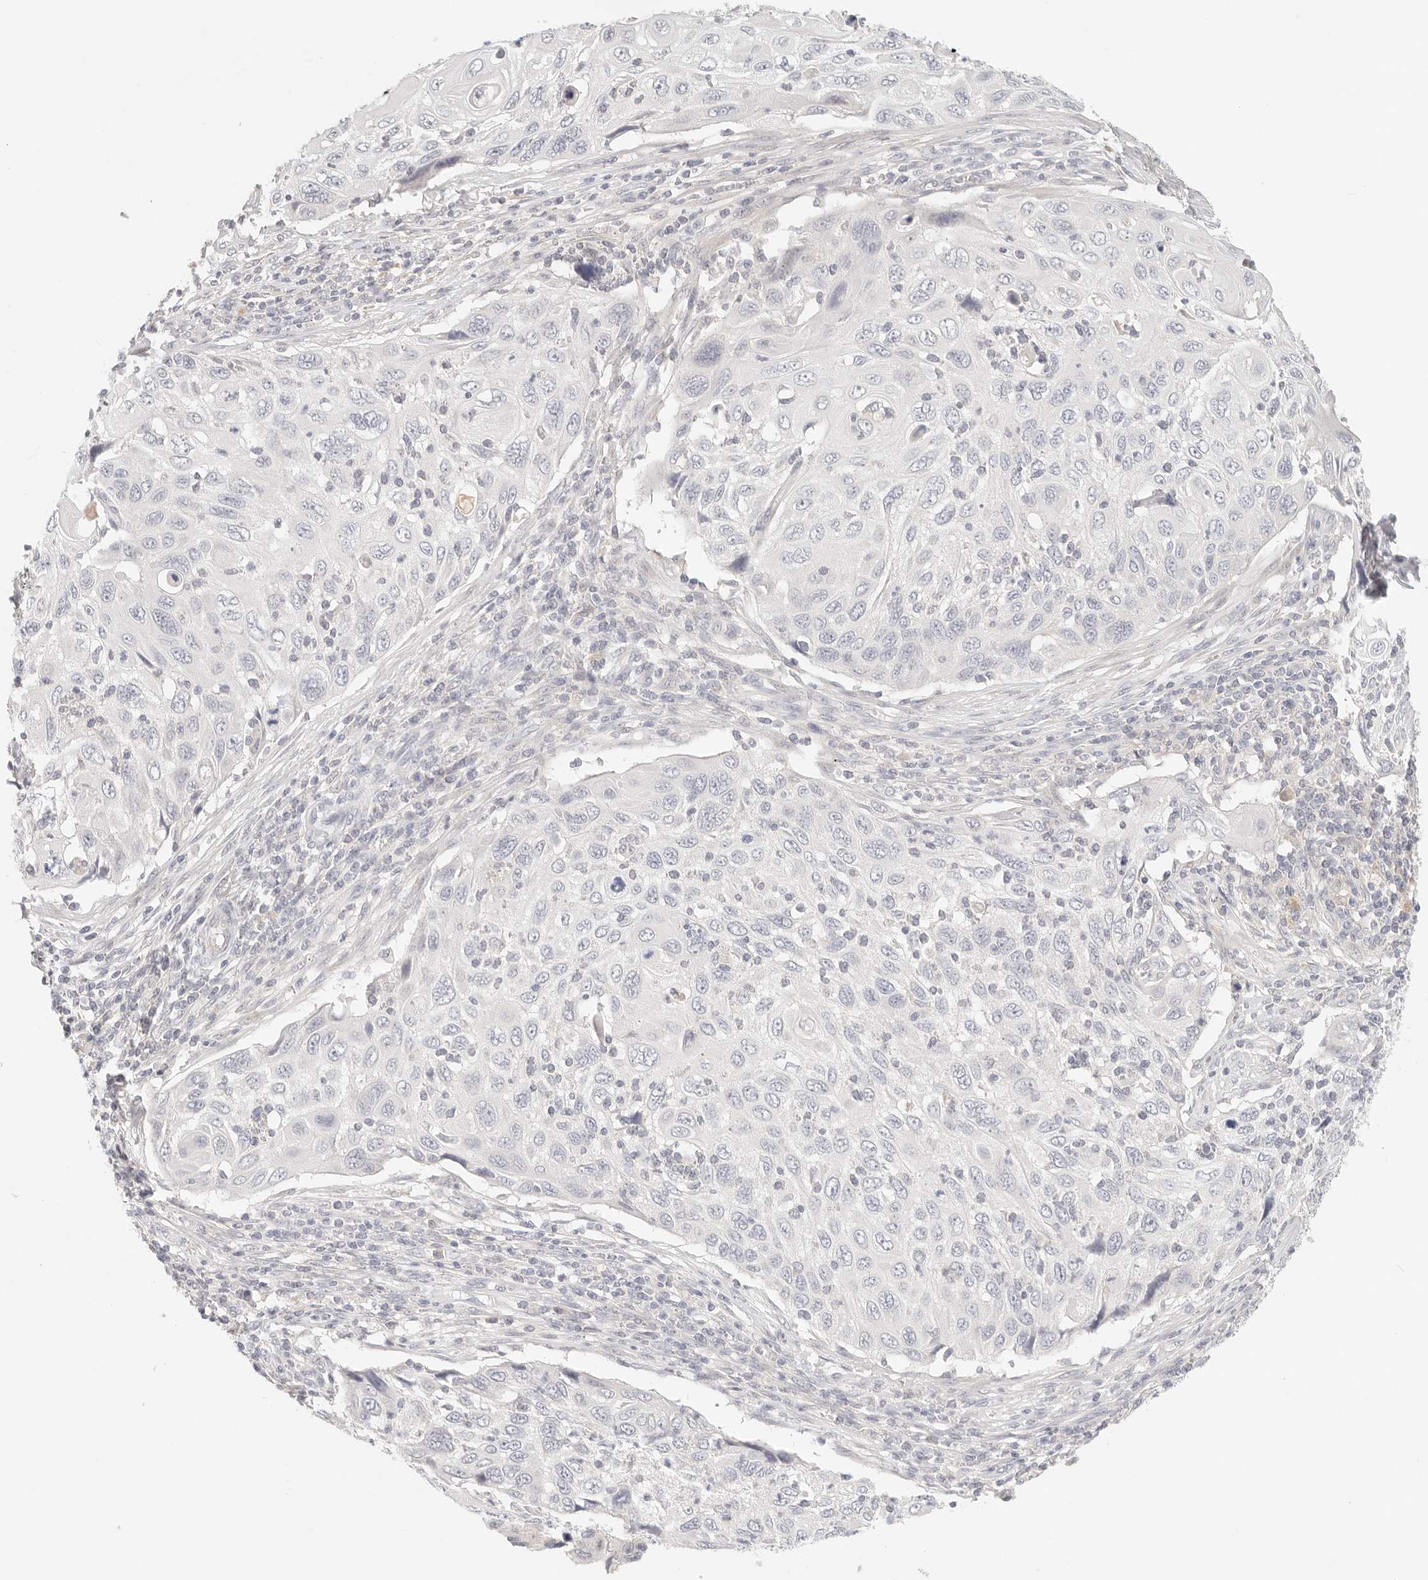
{"staining": {"intensity": "negative", "quantity": "none", "location": "none"}, "tissue": "cervical cancer", "cell_type": "Tumor cells", "image_type": "cancer", "snomed": [{"axis": "morphology", "description": "Squamous cell carcinoma, NOS"}, {"axis": "topography", "description": "Cervix"}], "caption": "Squamous cell carcinoma (cervical) was stained to show a protein in brown. There is no significant expression in tumor cells. (Stains: DAB (3,3'-diaminobenzidine) IHC with hematoxylin counter stain, Microscopy: brightfield microscopy at high magnification).", "gene": "SPHK1", "patient": {"sex": "female", "age": 70}}